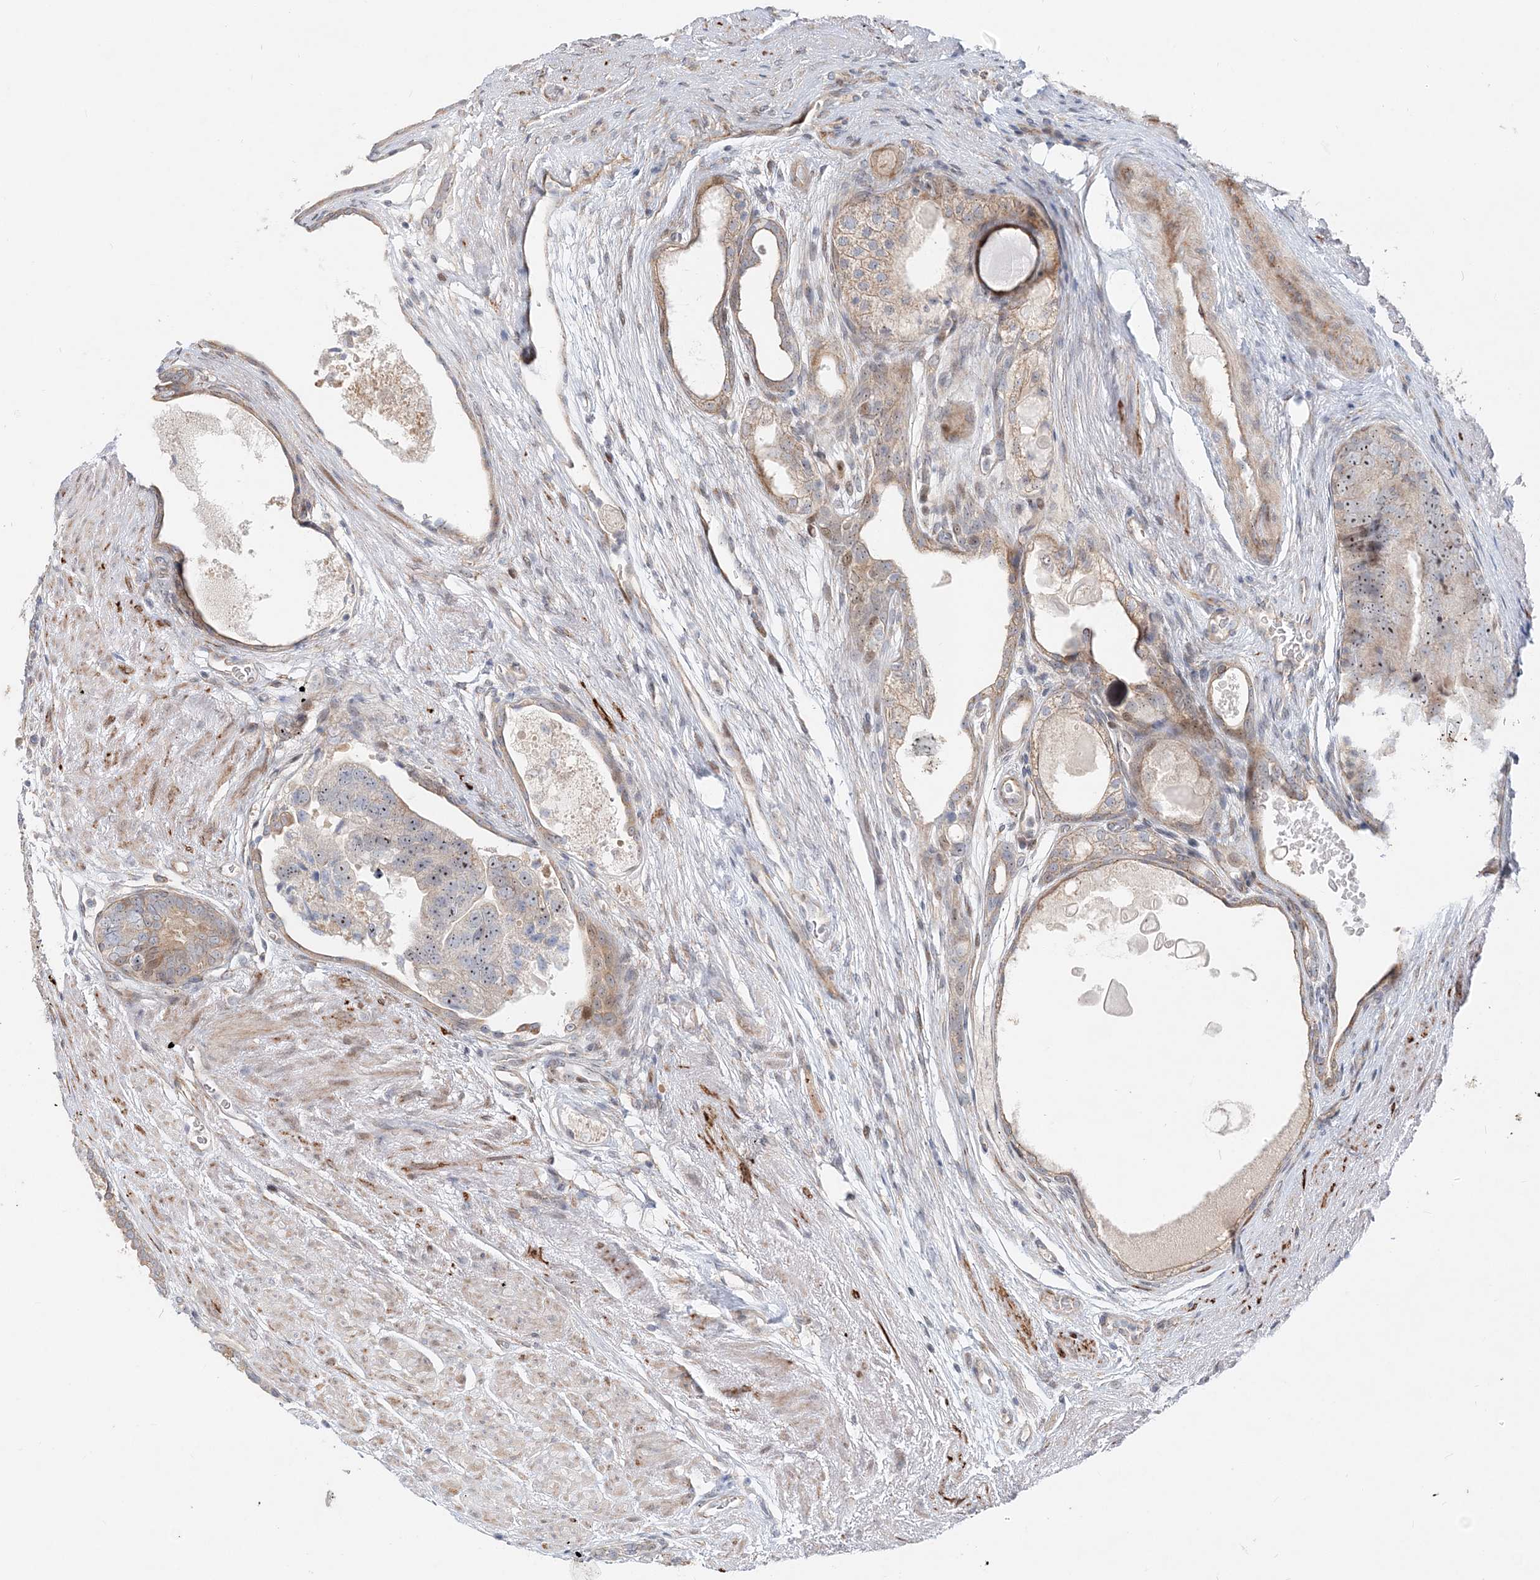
{"staining": {"intensity": "moderate", "quantity": "<25%", "location": "cytoplasmic/membranous,nuclear"}, "tissue": "prostate cancer", "cell_type": "Tumor cells", "image_type": "cancer", "snomed": [{"axis": "morphology", "description": "Adenocarcinoma, High grade"}, {"axis": "topography", "description": "Prostate"}], "caption": "This is an image of immunohistochemistry staining of prostate cancer, which shows moderate expression in the cytoplasmic/membranous and nuclear of tumor cells.", "gene": "CXXC5", "patient": {"sex": "male", "age": 70}}